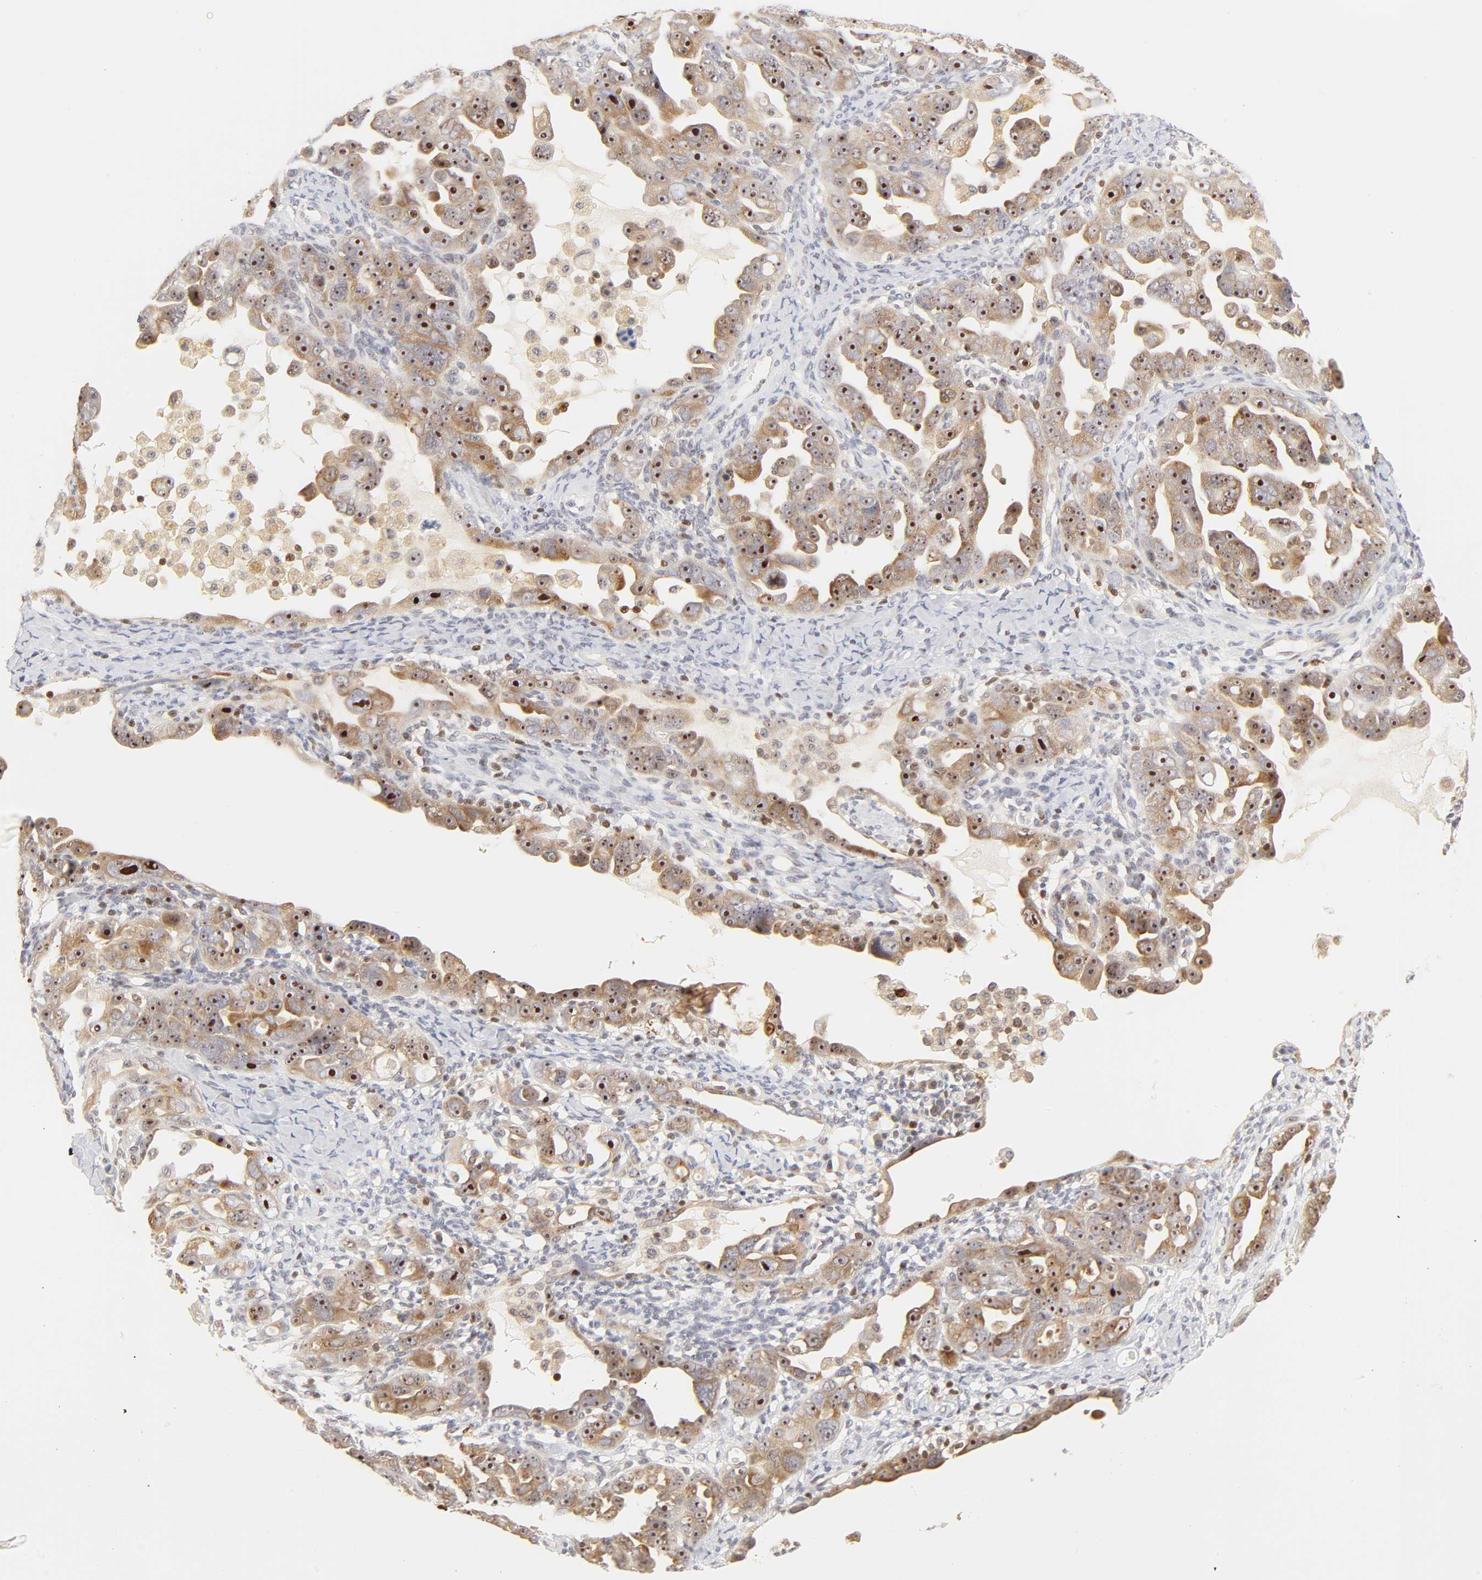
{"staining": {"intensity": "moderate", "quantity": "25%-75%", "location": "cytoplasmic/membranous,nuclear"}, "tissue": "ovarian cancer", "cell_type": "Tumor cells", "image_type": "cancer", "snomed": [{"axis": "morphology", "description": "Cystadenocarcinoma, serous, NOS"}, {"axis": "topography", "description": "Ovary"}], "caption": "Protein expression analysis of ovarian cancer (serous cystadenocarcinoma) demonstrates moderate cytoplasmic/membranous and nuclear staining in approximately 25%-75% of tumor cells.", "gene": "KIF2A", "patient": {"sex": "female", "age": 66}}